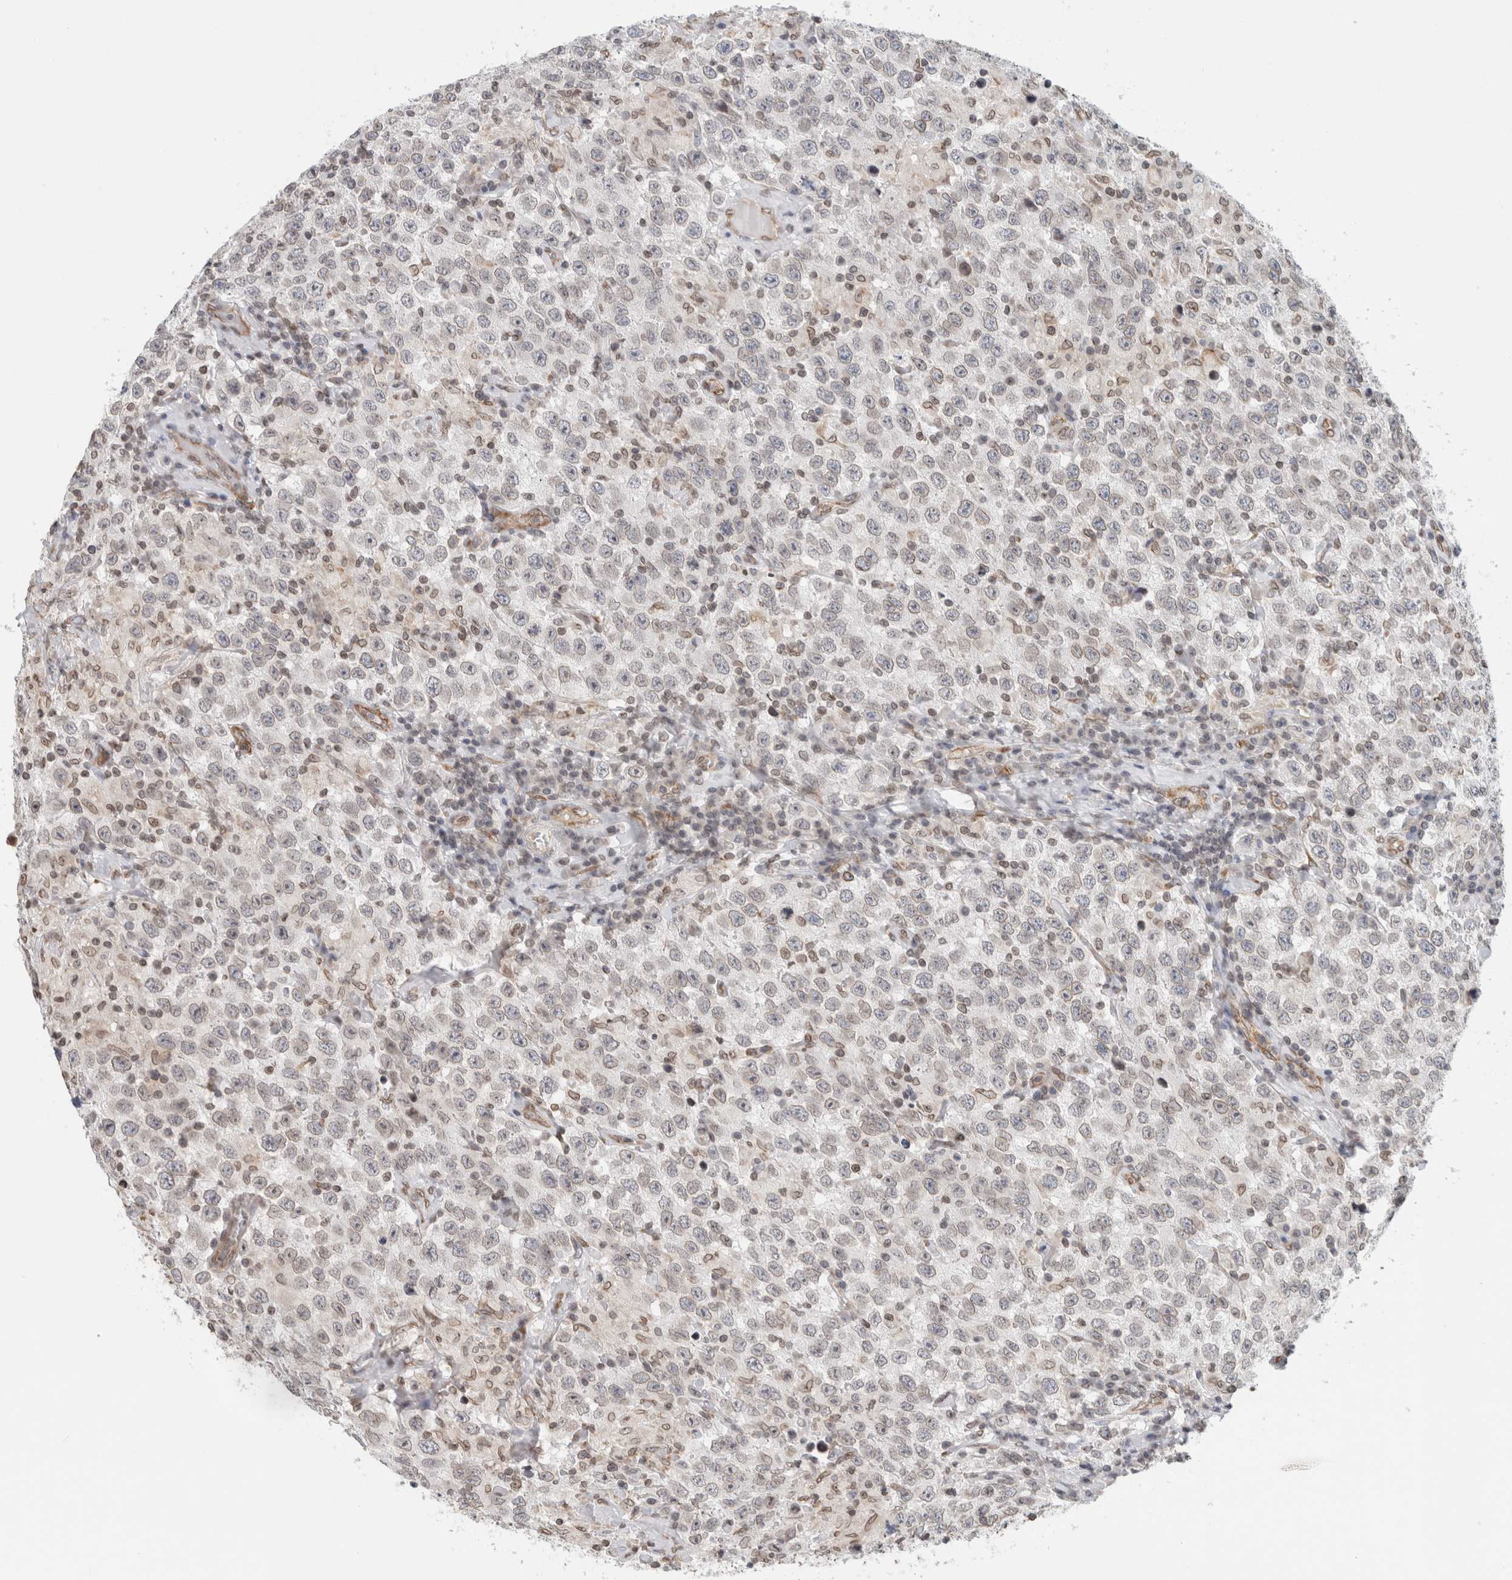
{"staining": {"intensity": "weak", "quantity": "<25%", "location": "cytoplasmic/membranous,nuclear"}, "tissue": "testis cancer", "cell_type": "Tumor cells", "image_type": "cancer", "snomed": [{"axis": "morphology", "description": "Seminoma, NOS"}, {"axis": "topography", "description": "Testis"}], "caption": "Tumor cells are negative for brown protein staining in testis cancer.", "gene": "RBMX2", "patient": {"sex": "male", "age": 41}}